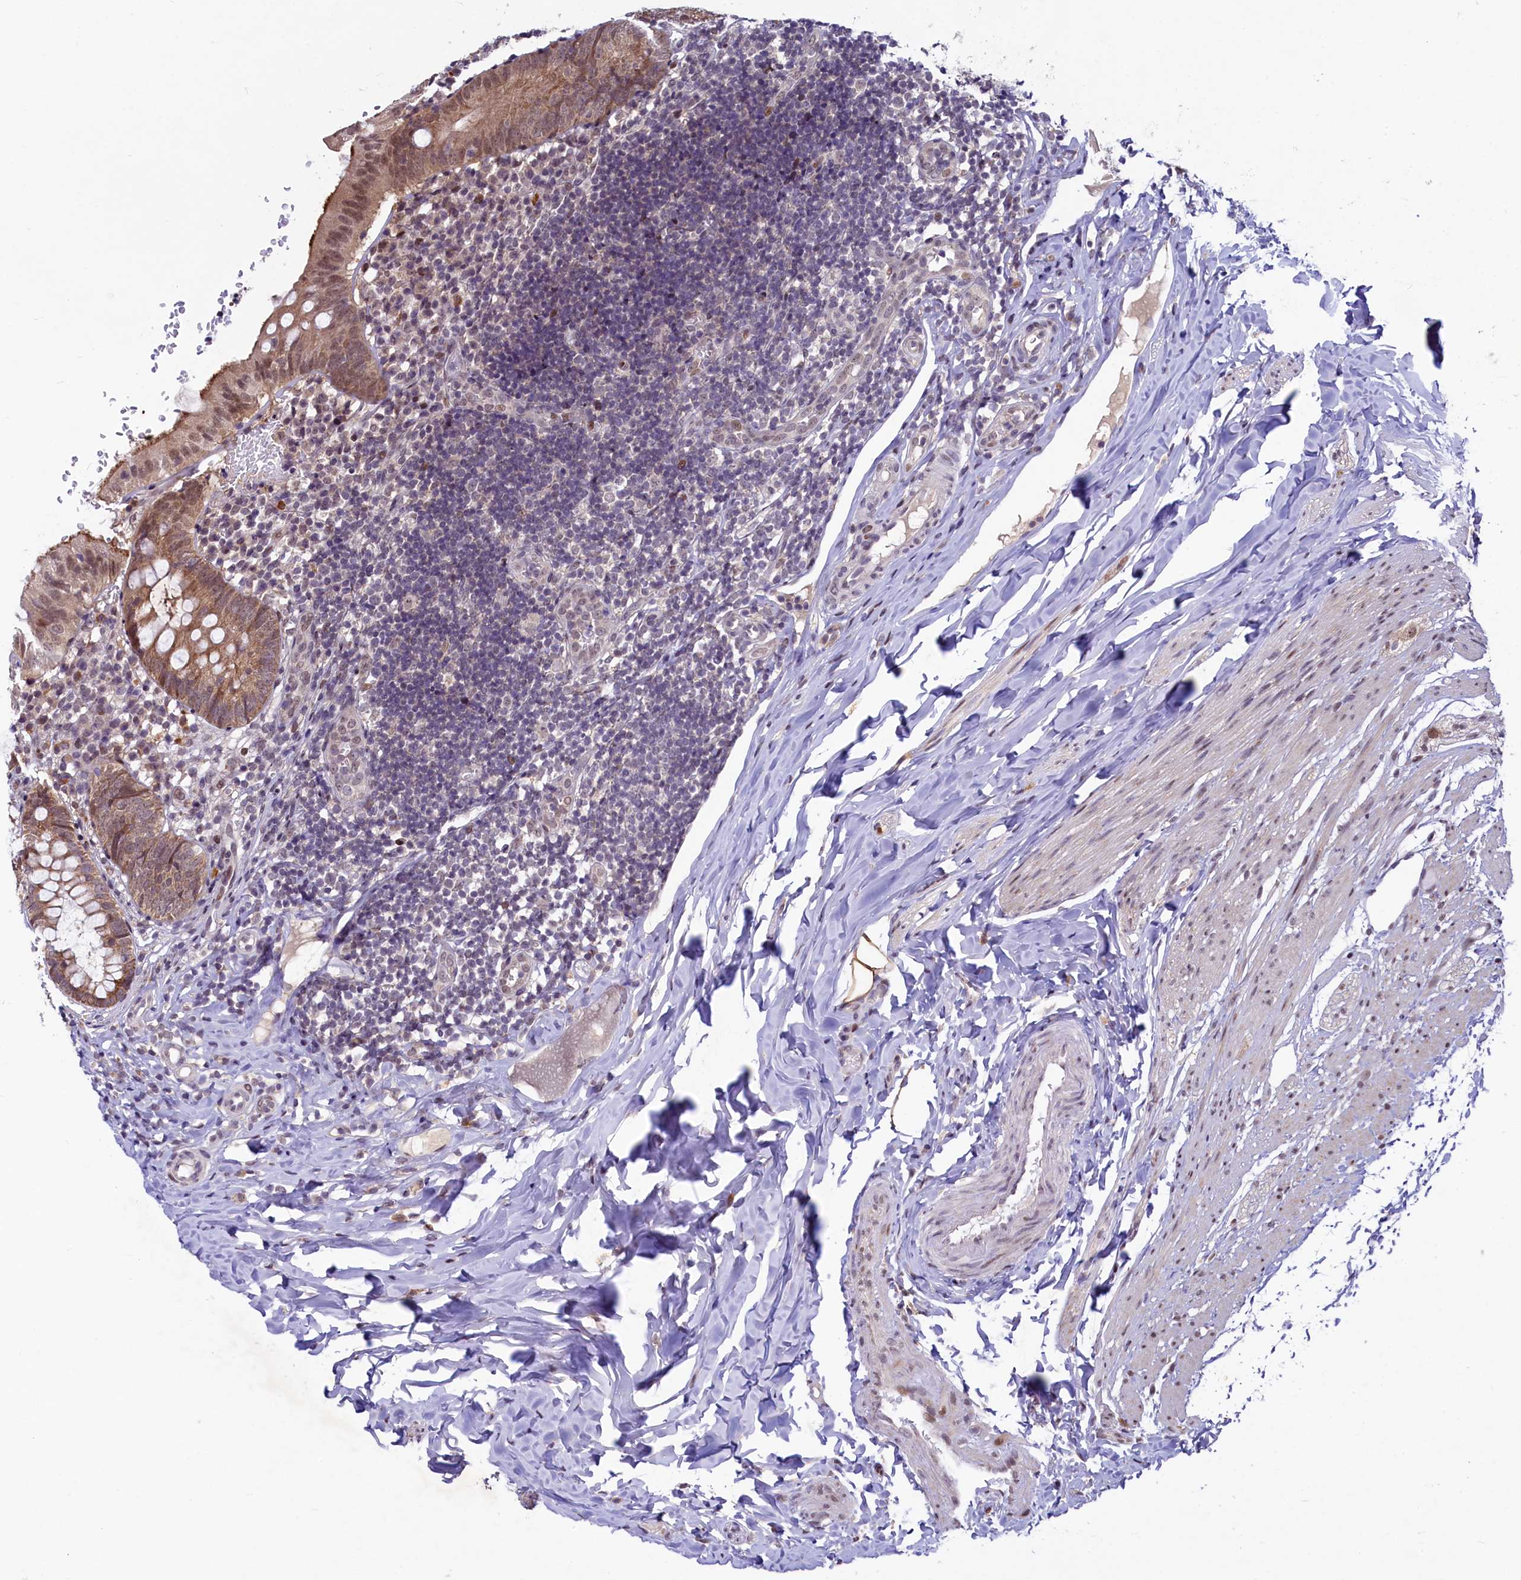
{"staining": {"intensity": "moderate", "quantity": ">75%", "location": "cytoplasmic/membranous,nuclear"}, "tissue": "appendix", "cell_type": "Glandular cells", "image_type": "normal", "snomed": [{"axis": "morphology", "description": "Normal tissue, NOS"}, {"axis": "topography", "description": "Appendix"}], "caption": "This is a photomicrograph of immunohistochemistry (IHC) staining of unremarkable appendix, which shows moderate expression in the cytoplasmic/membranous,nuclear of glandular cells.", "gene": "ANKS3", "patient": {"sex": "male", "age": 8}}